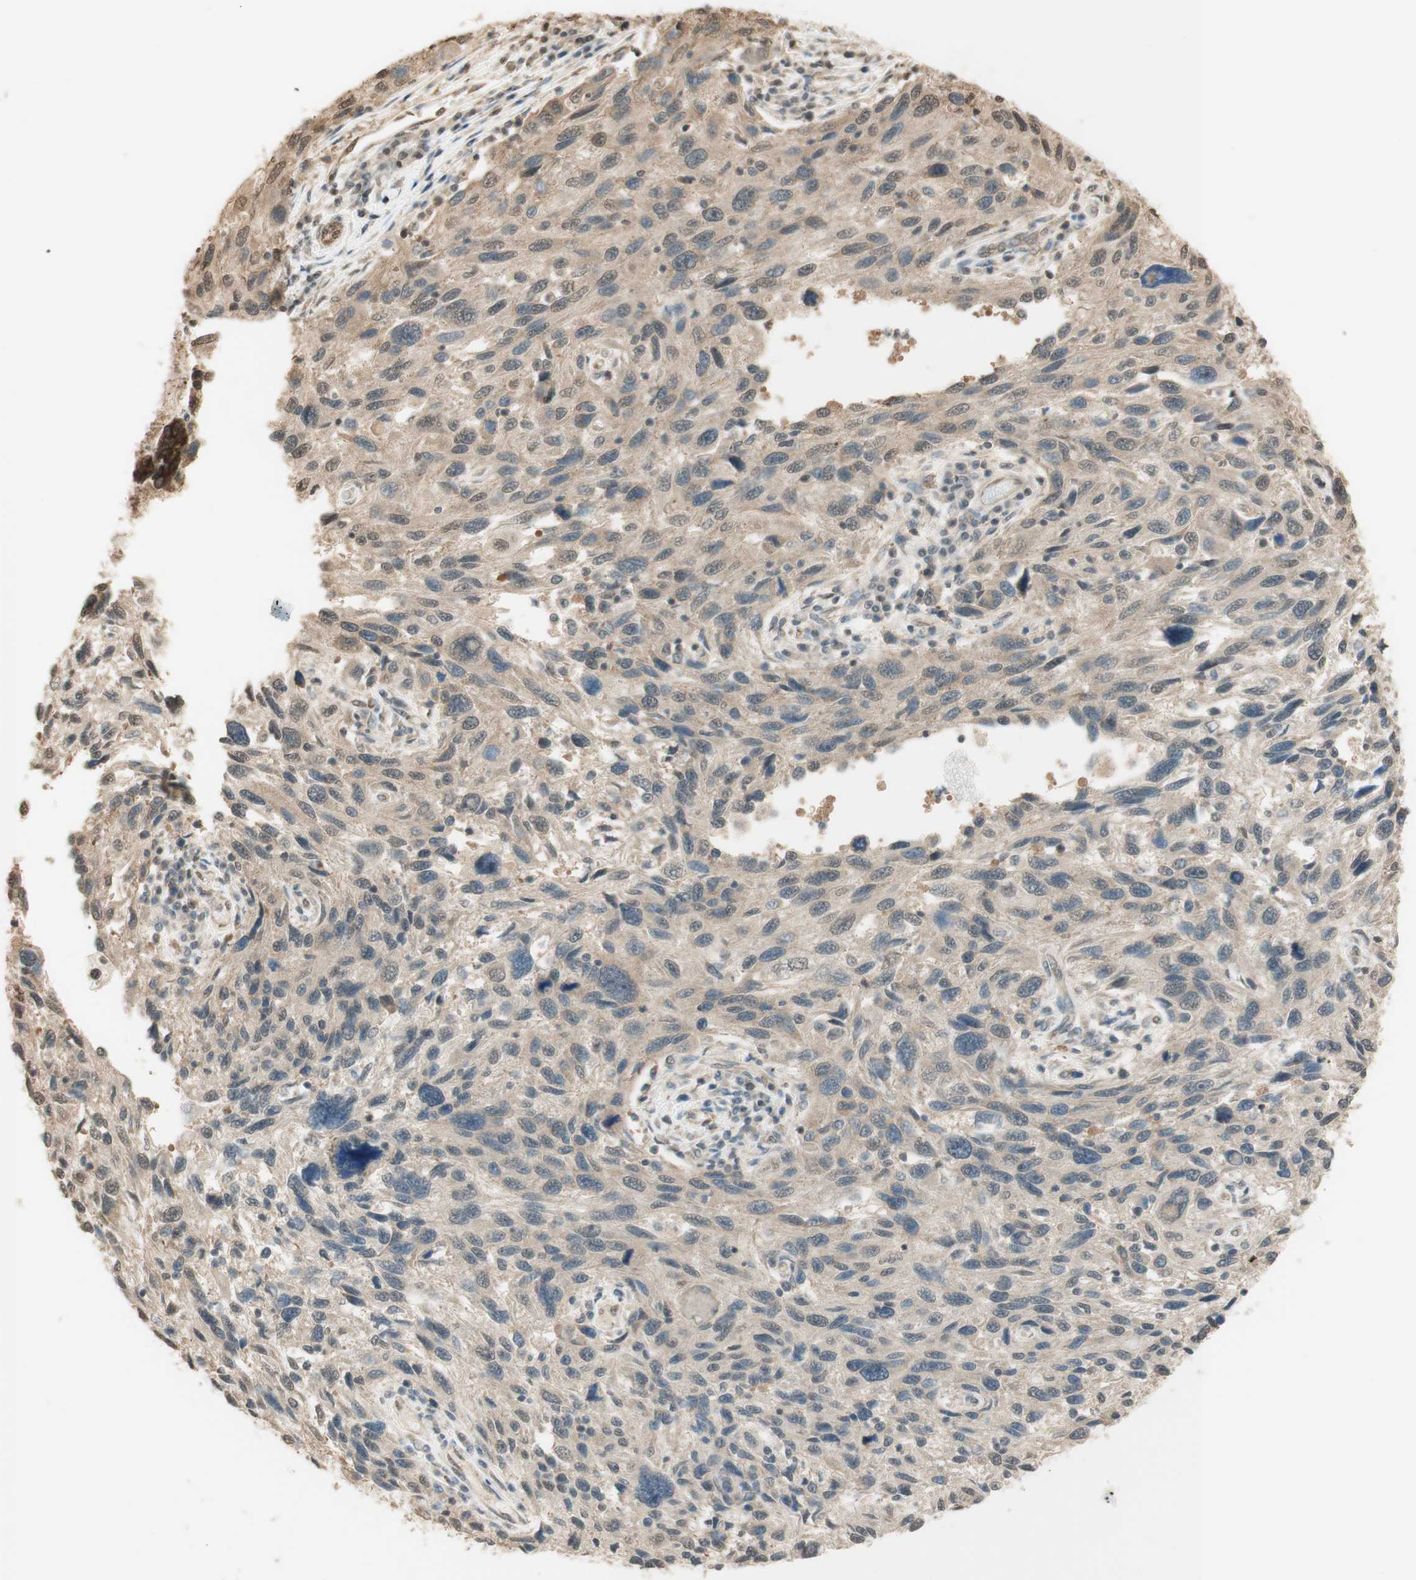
{"staining": {"intensity": "weak", "quantity": "<25%", "location": "cytoplasmic/membranous"}, "tissue": "melanoma", "cell_type": "Tumor cells", "image_type": "cancer", "snomed": [{"axis": "morphology", "description": "Malignant melanoma, NOS"}, {"axis": "topography", "description": "Skin"}], "caption": "Protein analysis of melanoma reveals no significant expression in tumor cells.", "gene": "SPINT2", "patient": {"sex": "male", "age": 53}}